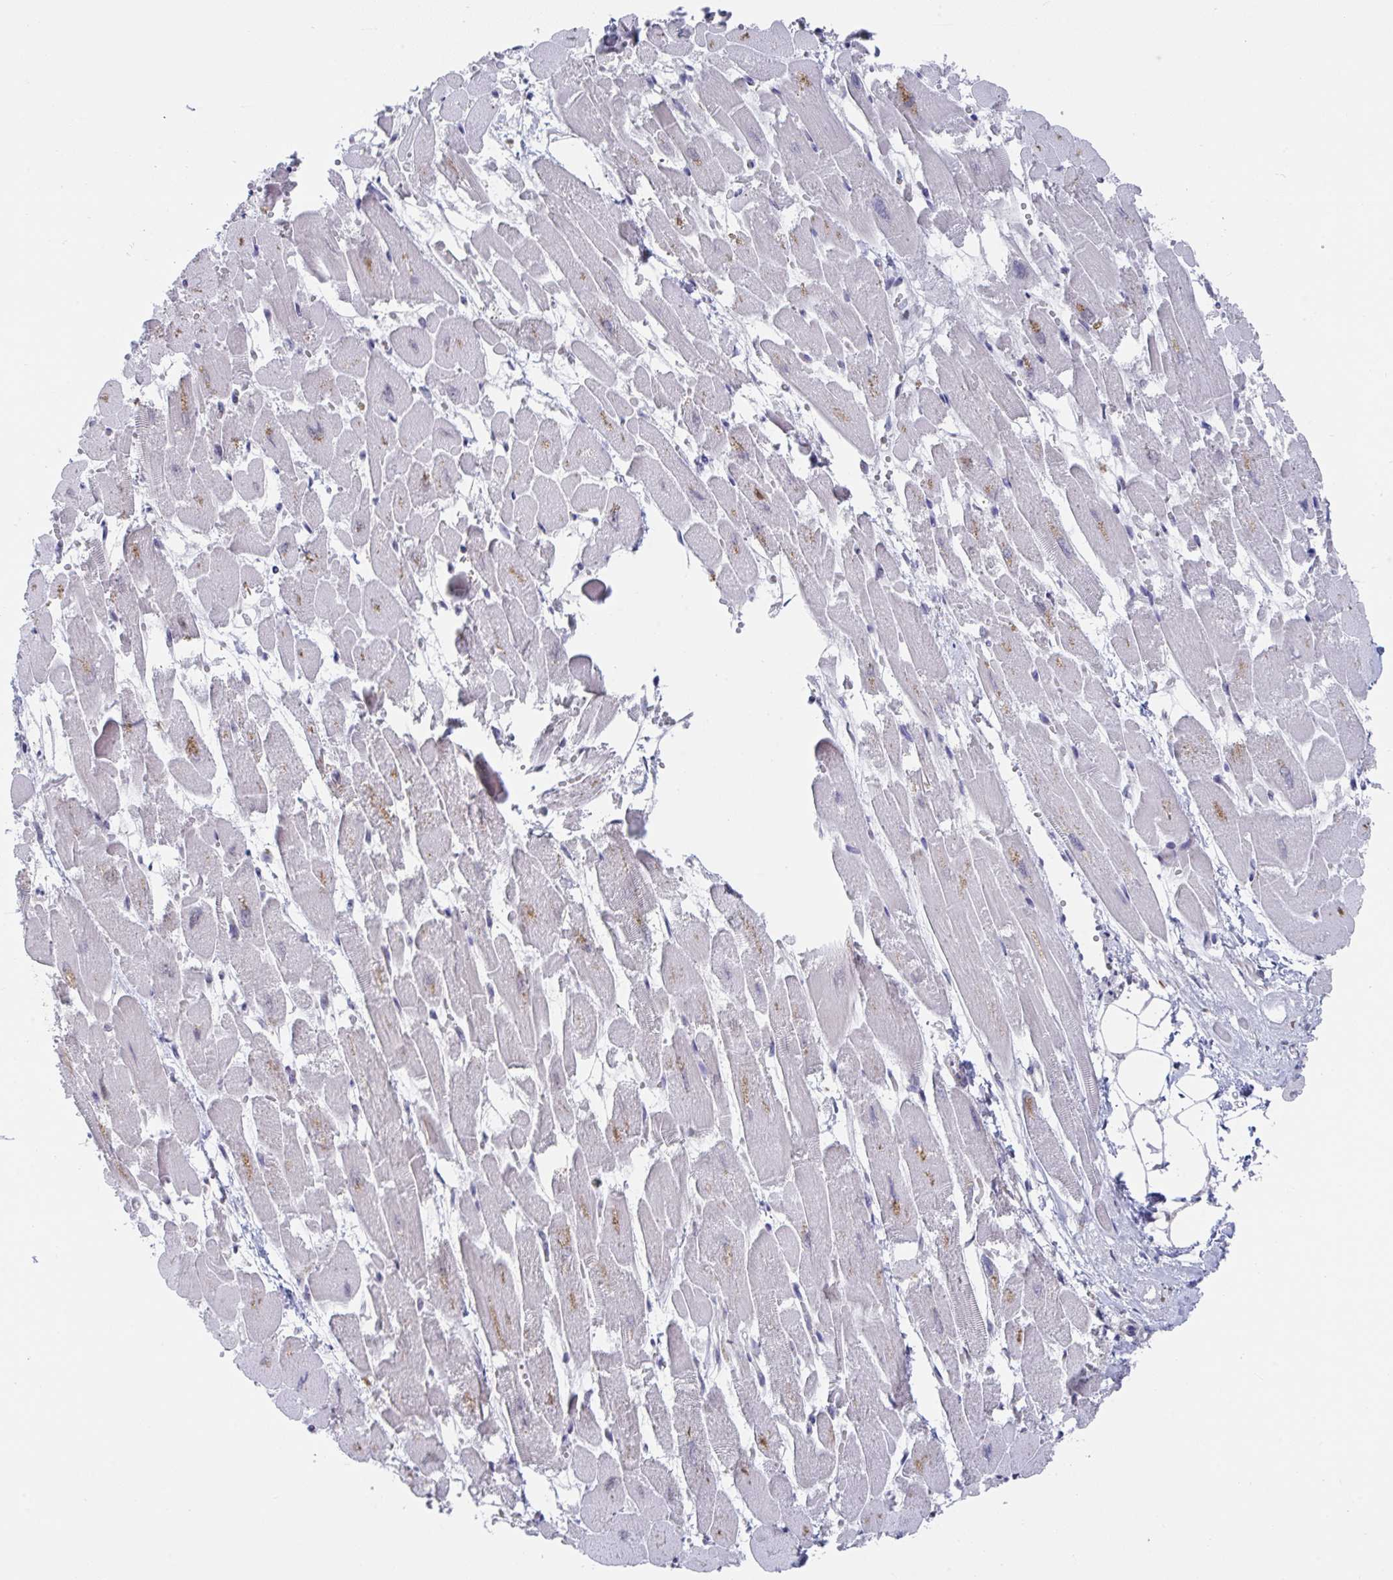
{"staining": {"intensity": "moderate", "quantity": "<25%", "location": "nuclear"}, "tissue": "heart muscle", "cell_type": "Cardiomyocytes", "image_type": "normal", "snomed": [{"axis": "morphology", "description": "Normal tissue, NOS"}, {"axis": "topography", "description": "Heart"}], "caption": "High-magnification brightfield microscopy of benign heart muscle stained with DAB (brown) and counterstained with hematoxylin (blue). cardiomyocytes exhibit moderate nuclear expression is present in approximately<25% of cells.", "gene": "JMJD1C", "patient": {"sex": "female", "age": 52}}